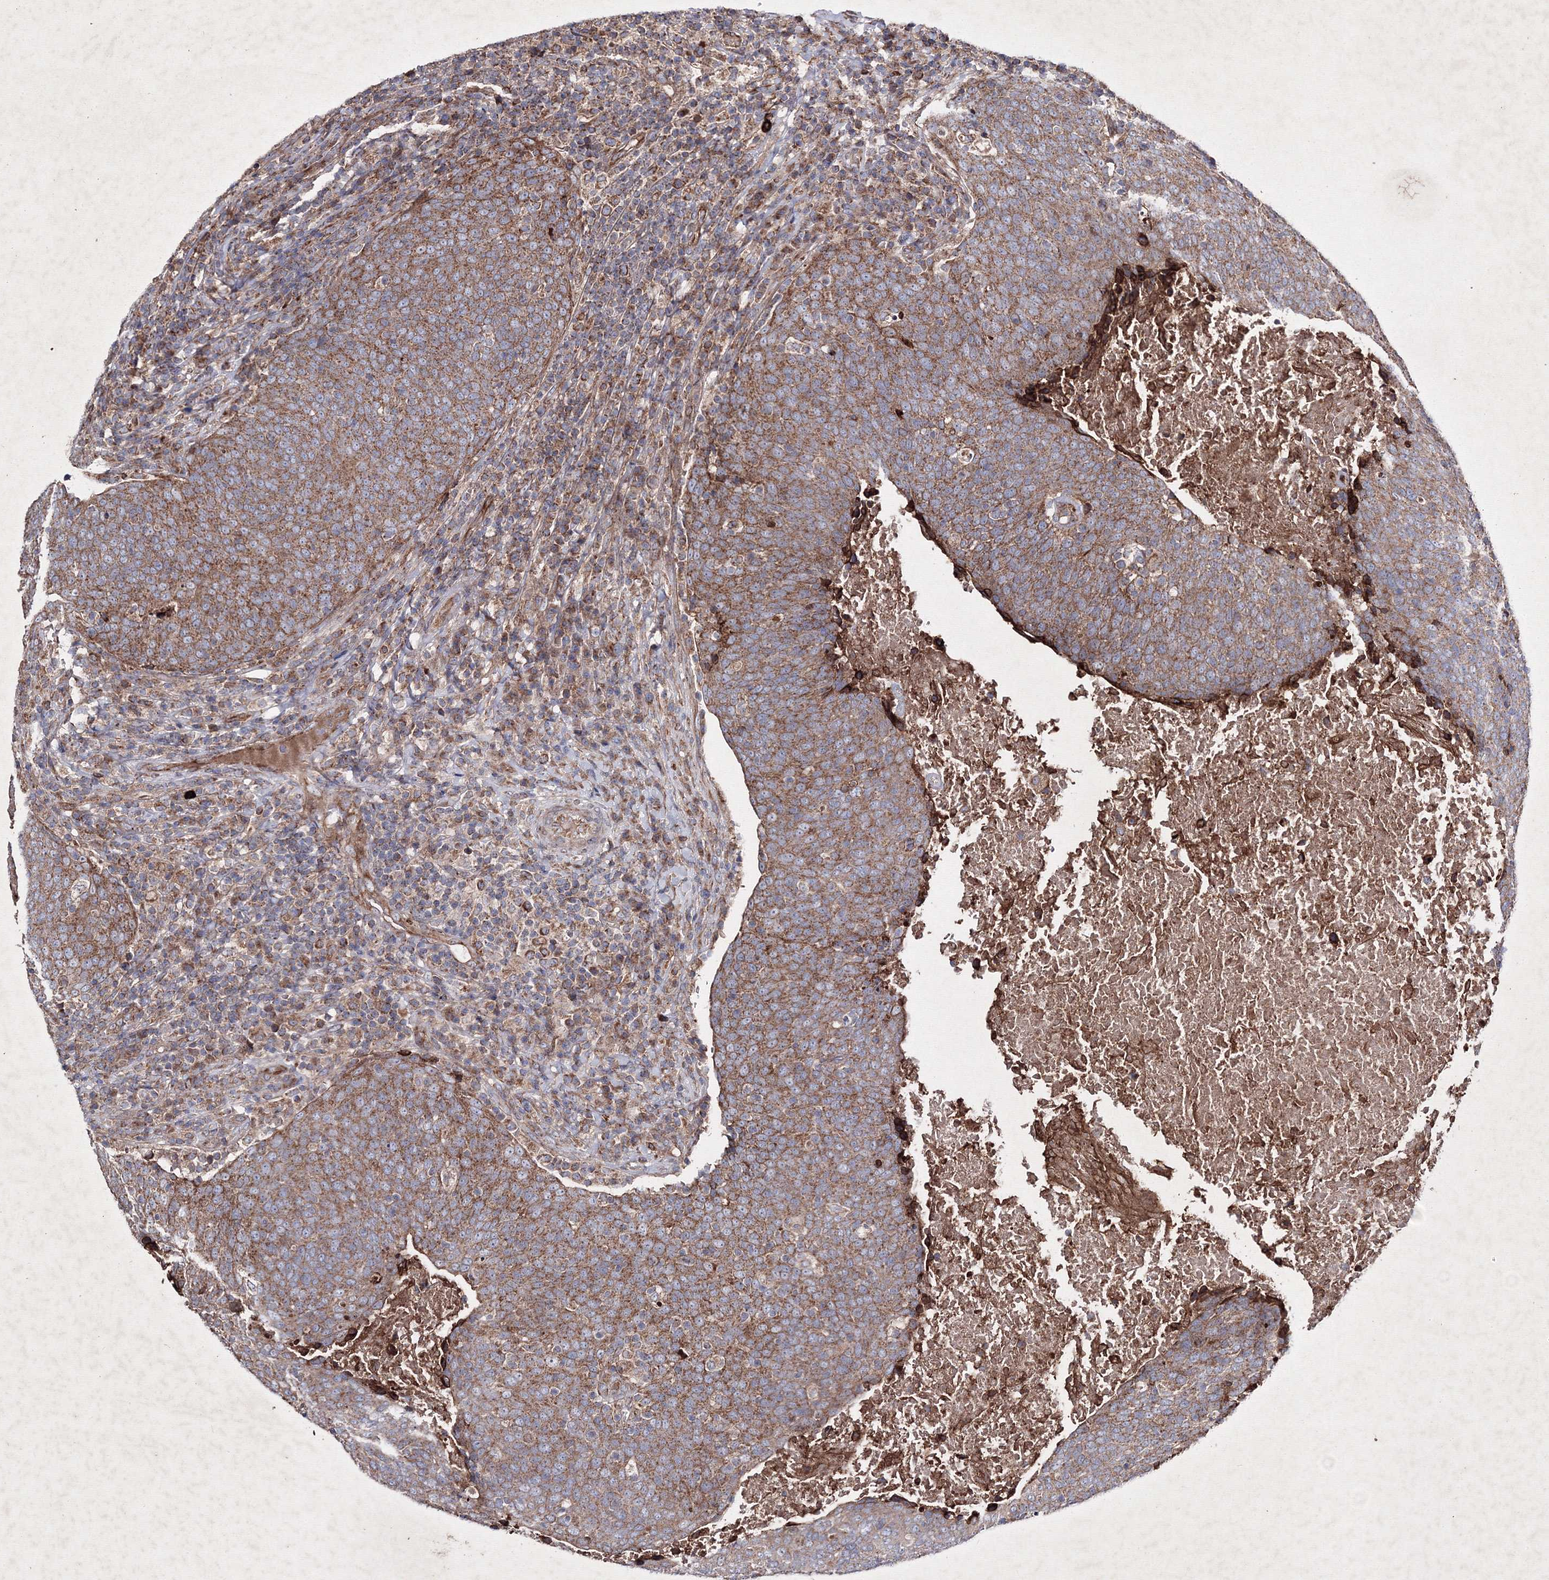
{"staining": {"intensity": "moderate", "quantity": ">75%", "location": "cytoplasmic/membranous"}, "tissue": "head and neck cancer", "cell_type": "Tumor cells", "image_type": "cancer", "snomed": [{"axis": "morphology", "description": "Squamous cell carcinoma, NOS"}, {"axis": "morphology", "description": "Squamous cell carcinoma, metastatic, NOS"}, {"axis": "topography", "description": "Lymph node"}, {"axis": "topography", "description": "Head-Neck"}], "caption": "High-magnification brightfield microscopy of head and neck cancer stained with DAB (3,3'-diaminobenzidine) (brown) and counterstained with hematoxylin (blue). tumor cells exhibit moderate cytoplasmic/membranous staining is present in approximately>75% of cells. The protein is stained brown, and the nuclei are stained in blue (DAB (3,3'-diaminobenzidine) IHC with brightfield microscopy, high magnification).", "gene": "GFM1", "patient": {"sex": "male", "age": 62}}